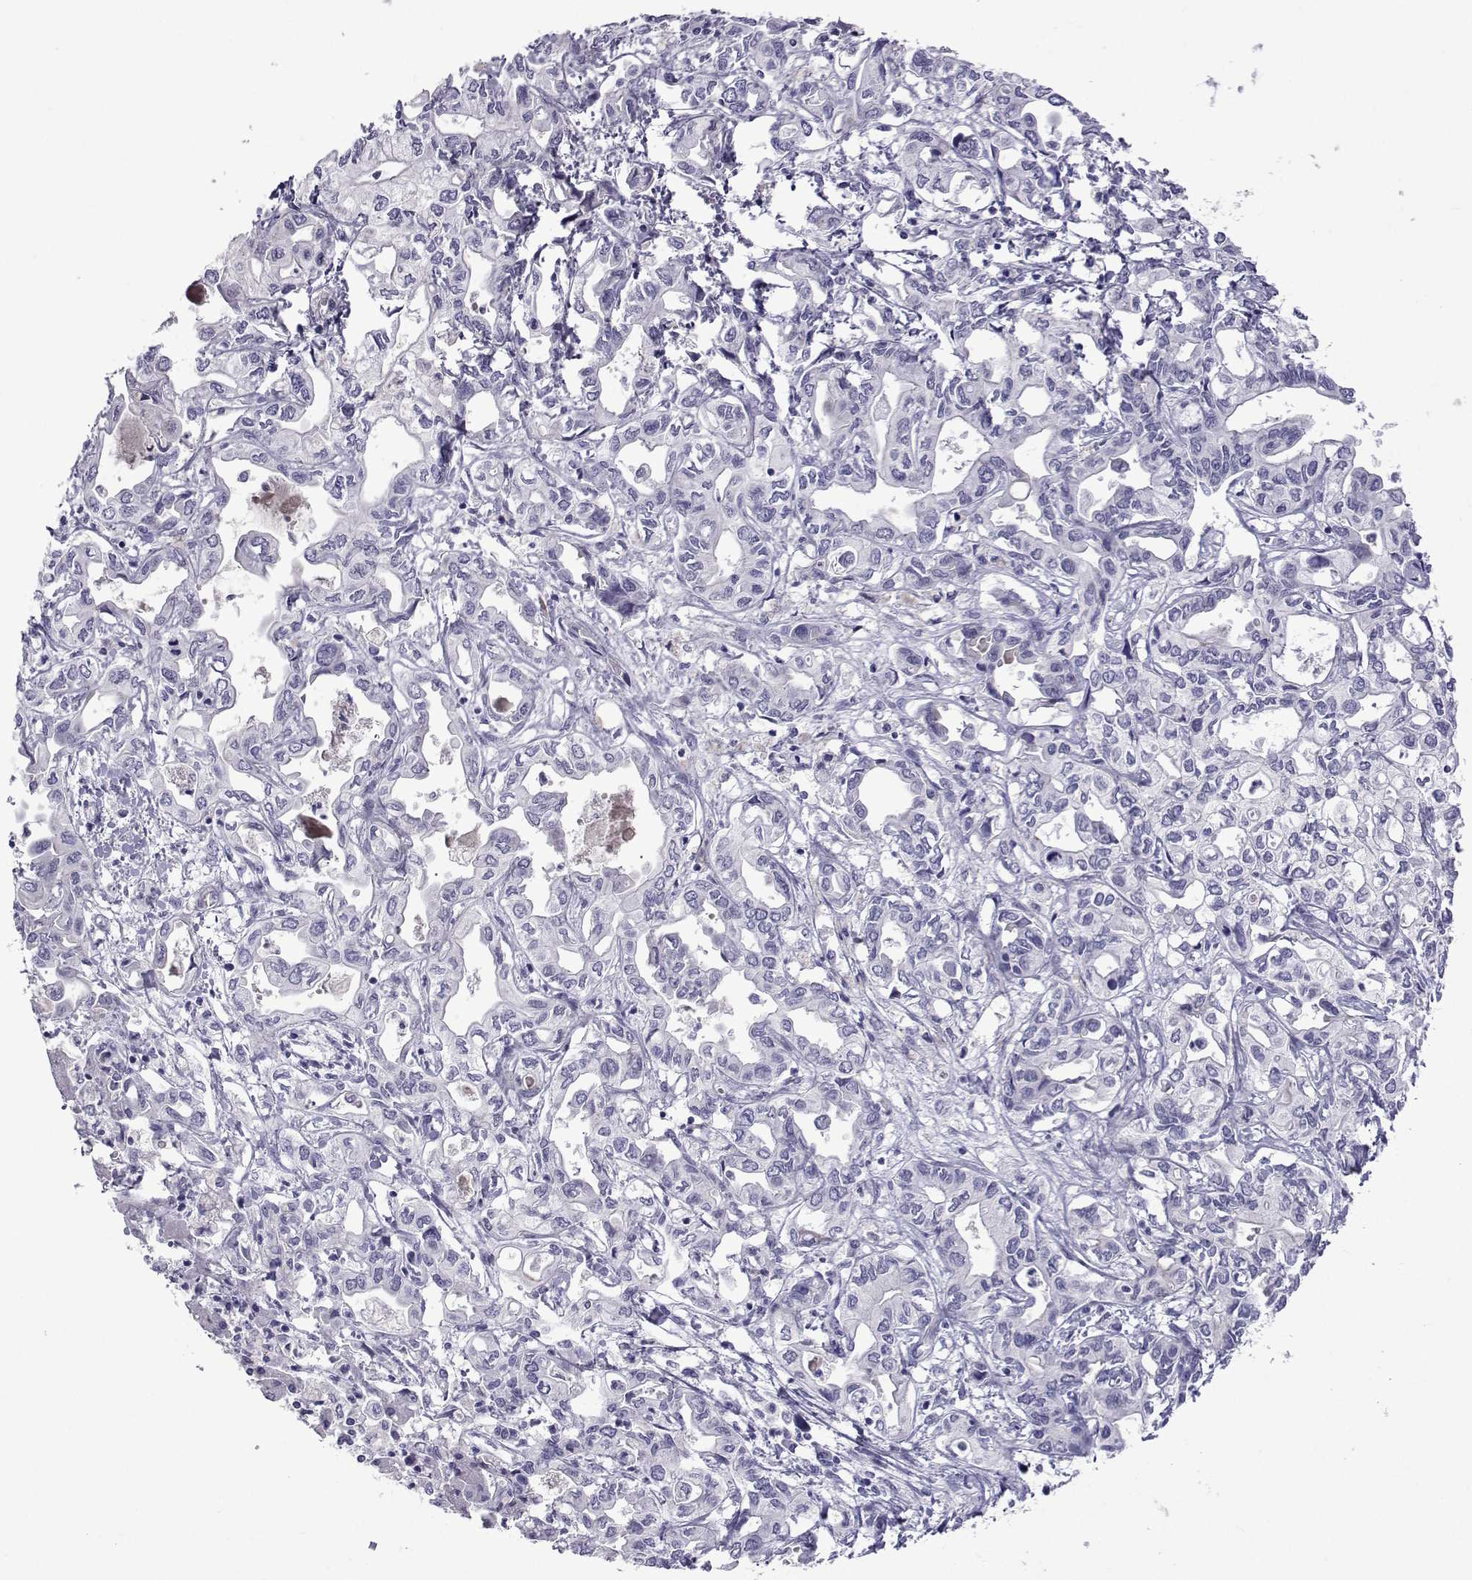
{"staining": {"intensity": "negative", "quantity": "none", "location": "none"}, "tissue": "liver cancer", "cell_type": "Tumor cells", "image_type": "cancer", "snomed": [{"axis": "morphology", "description": "Cholangiocarcinoma"}, {"axis": "topography", "description": "Liver"}], "caption": "High magnification brightfield microscopy of liver cancer (cholangiocarcinoma) stained with DAB (3,3'-diaminobenzidine) (brown) and counterstained with hematoxylin (blue): tumor cells show no significant staining.", "gene": "COL22A1", "patient": {"sex": "female", "age": 64}}